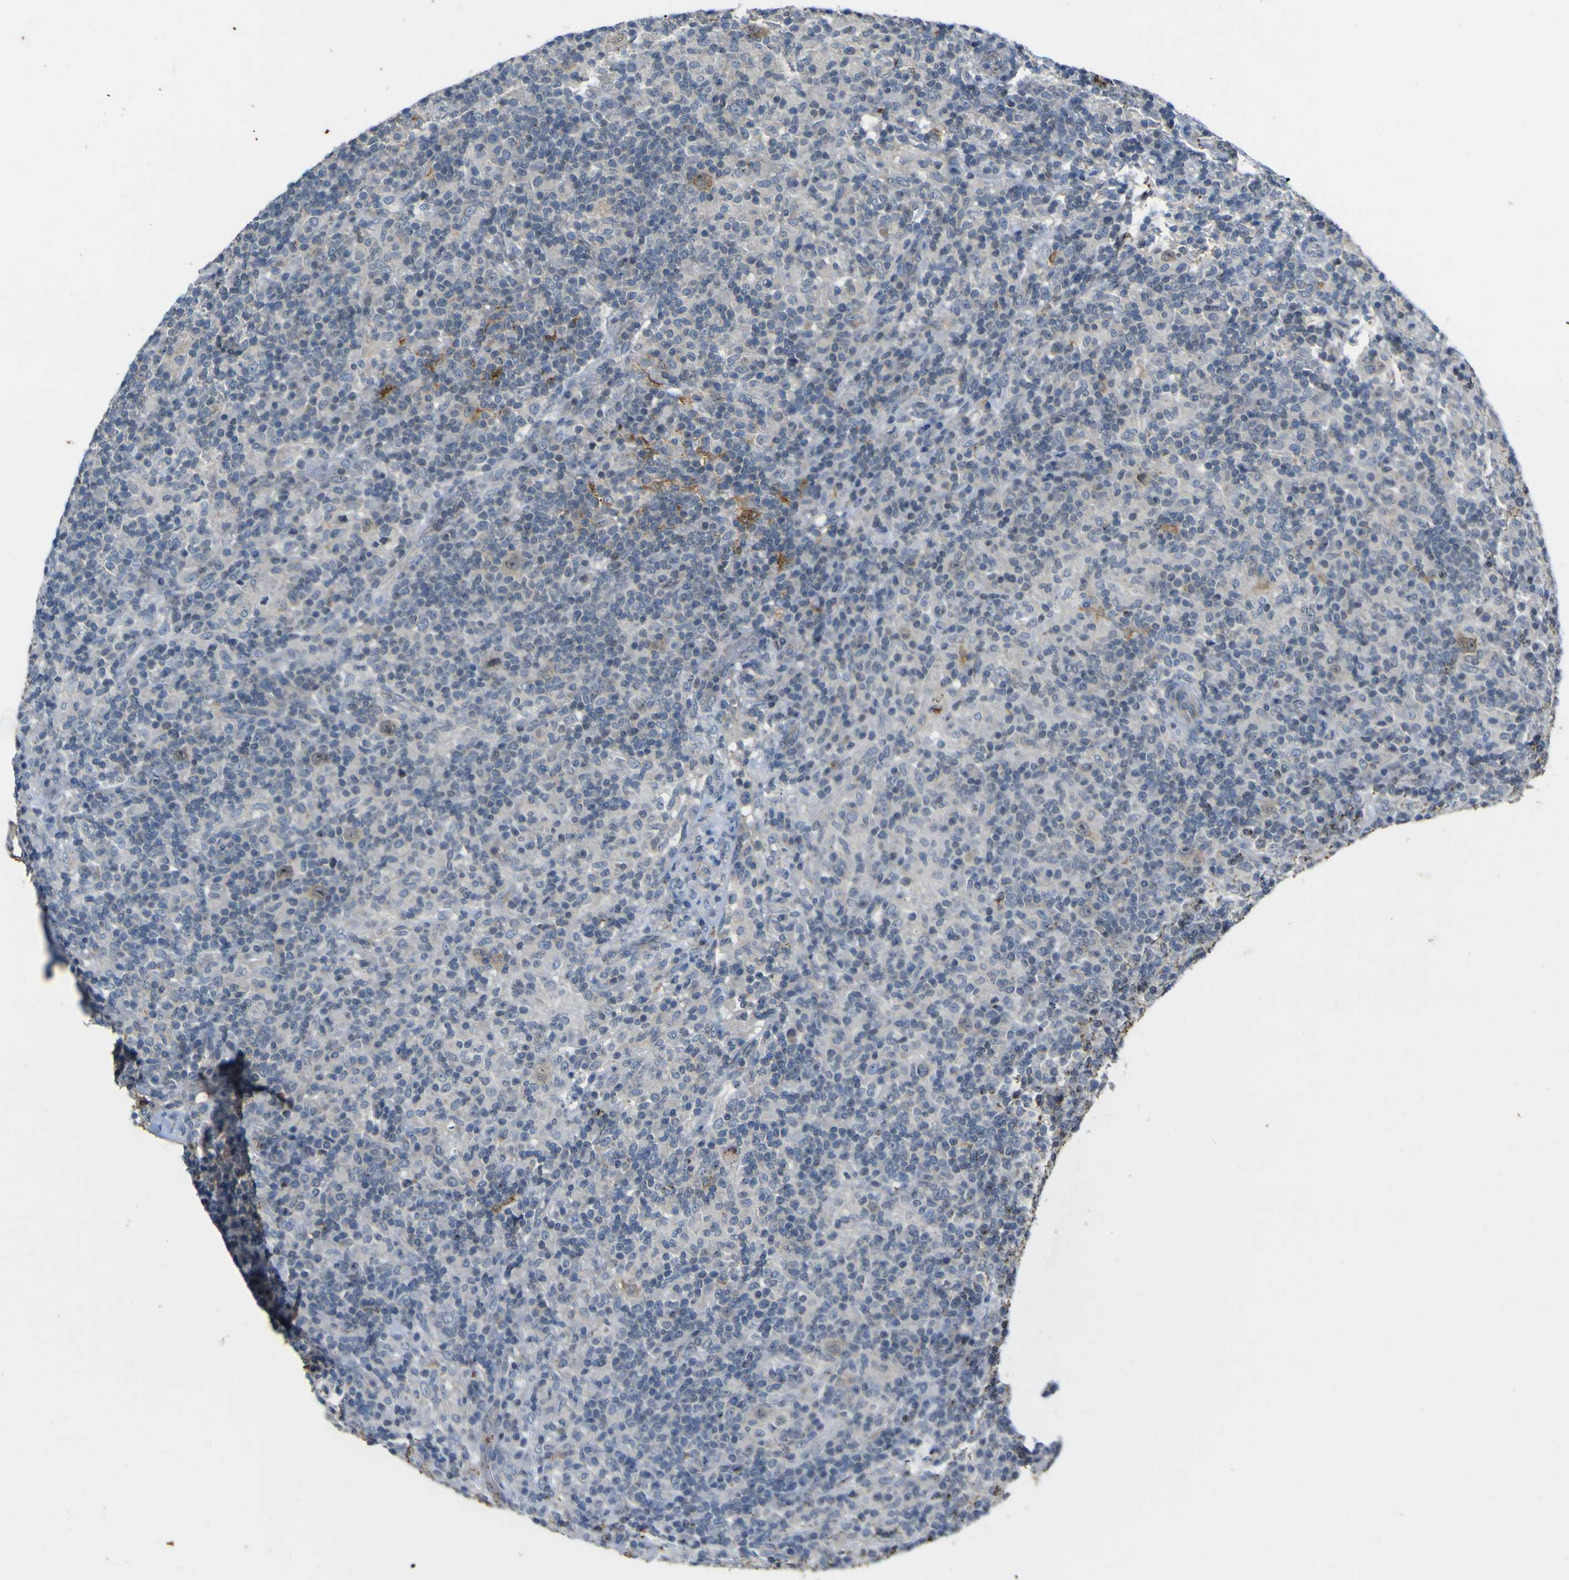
{"staining": {"intensity": "negative", "quantity": "none", "location": "none"}, "tissue": "lymphoma", "cell_type": "Tumor cells", "image_type": "cancer", "snomed": [{"axis": "morphology", "description": "Hodgkin's disease, NOS"}, {"axis": "topography", "description": "Lymph node"}], "caption": "High power microscopy micrograph of an immunohistochemistry micrograph of lymphoma, revealing no significant expression in tumor cells. (DAB immunohistochemistry (IHC), high magnification).", "gene": "LDLR", "patient": {"sex": "male", "age": 70}}